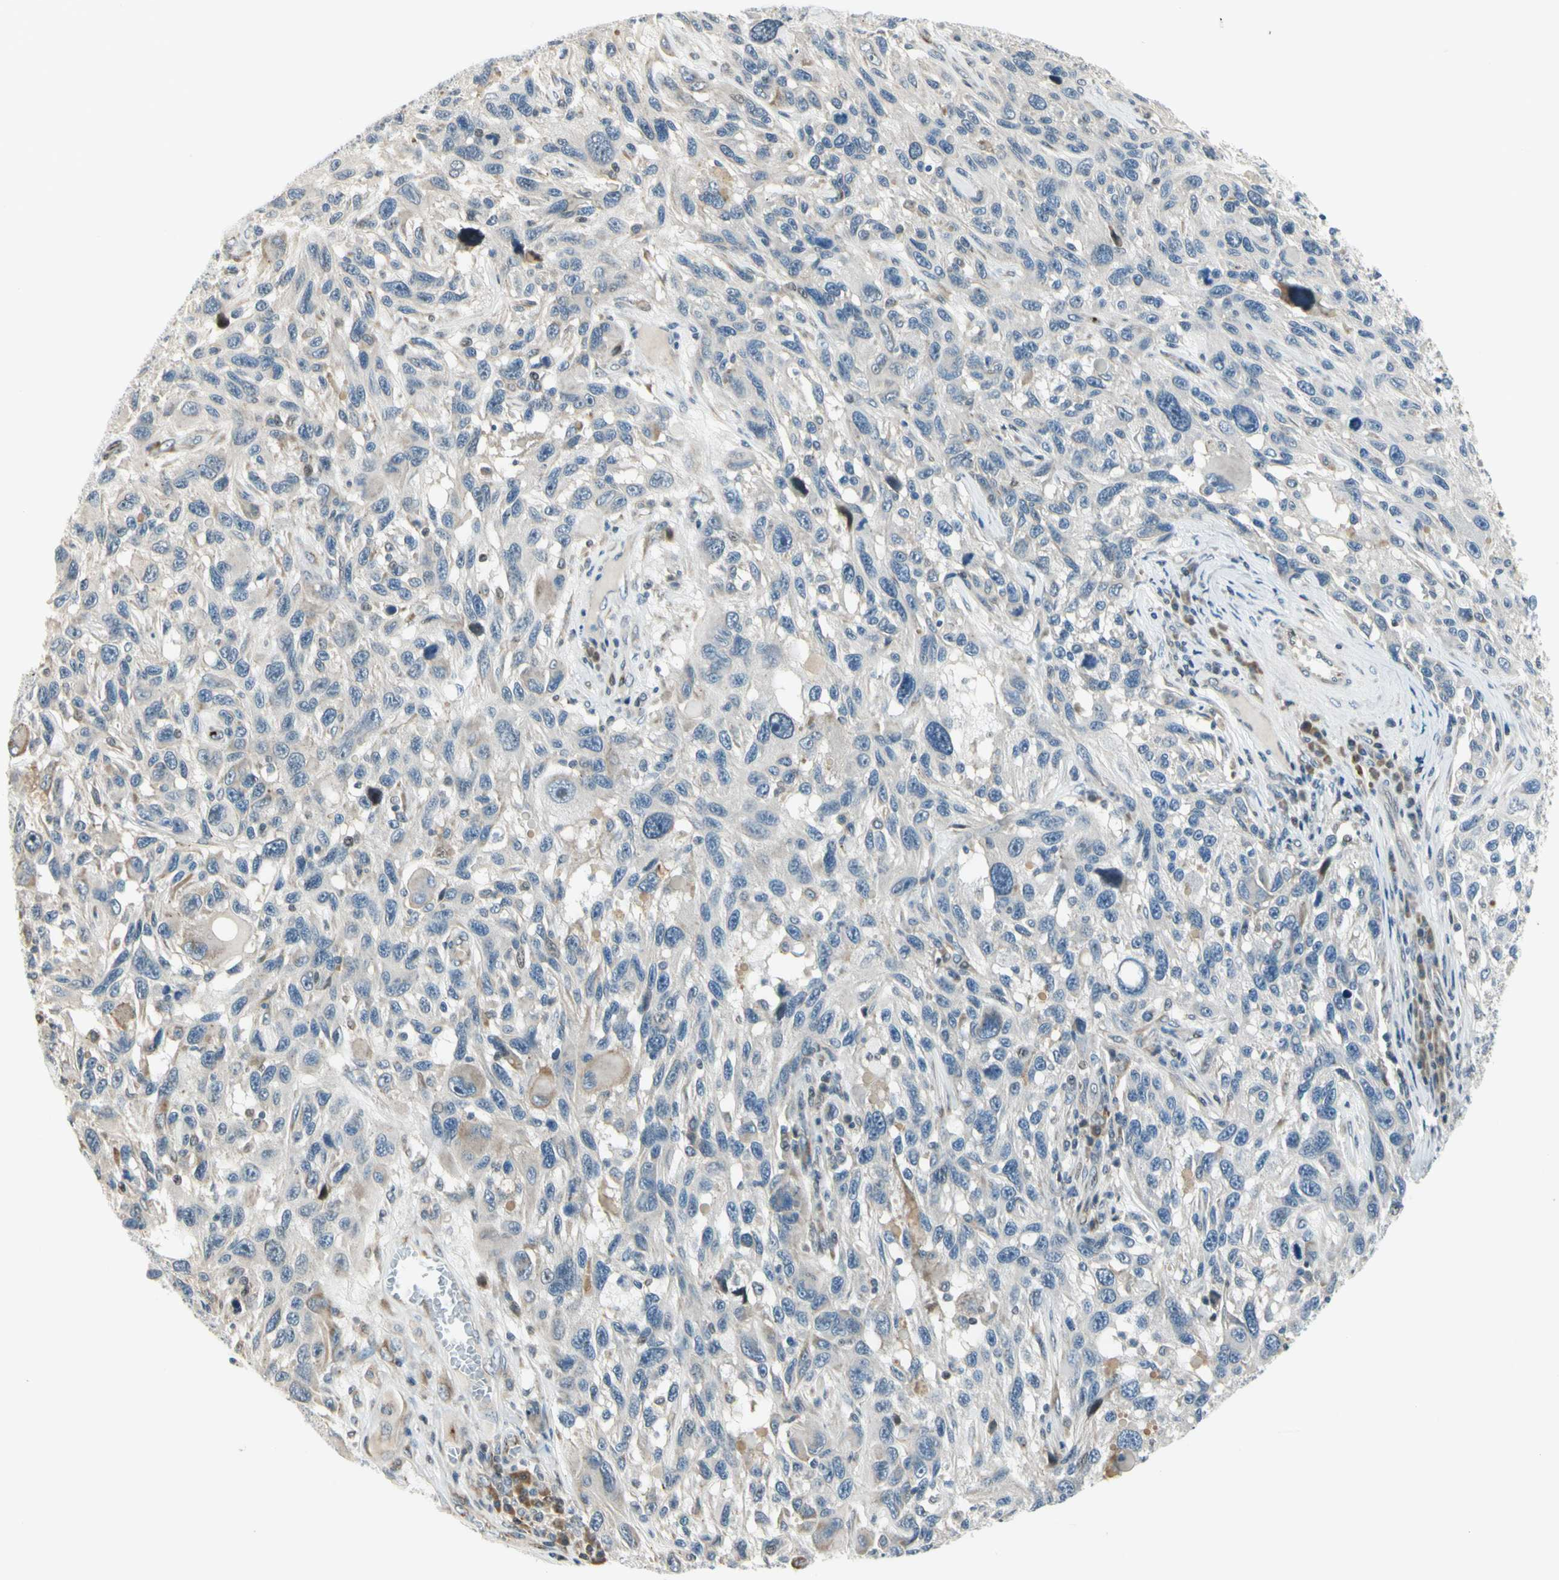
{"staining": {"intensity": "weak", "quantity": "<25%", "location": "cytoplasmic/membranous"}, "tissue": "melanoma", "cell_type": "Tumor cells", "image_type": "cancer", "snomed": [{"axis": "morphology", "description": "Malignant melanoma, NOS"}, {"axis": "topography", "description": "Skin"}], "caption": "Image shows no protein positivity in tumor cells of malignant melanoma tissue.", "gene": "NPDC1", "patient": {"sex": "male", "age": 53}}